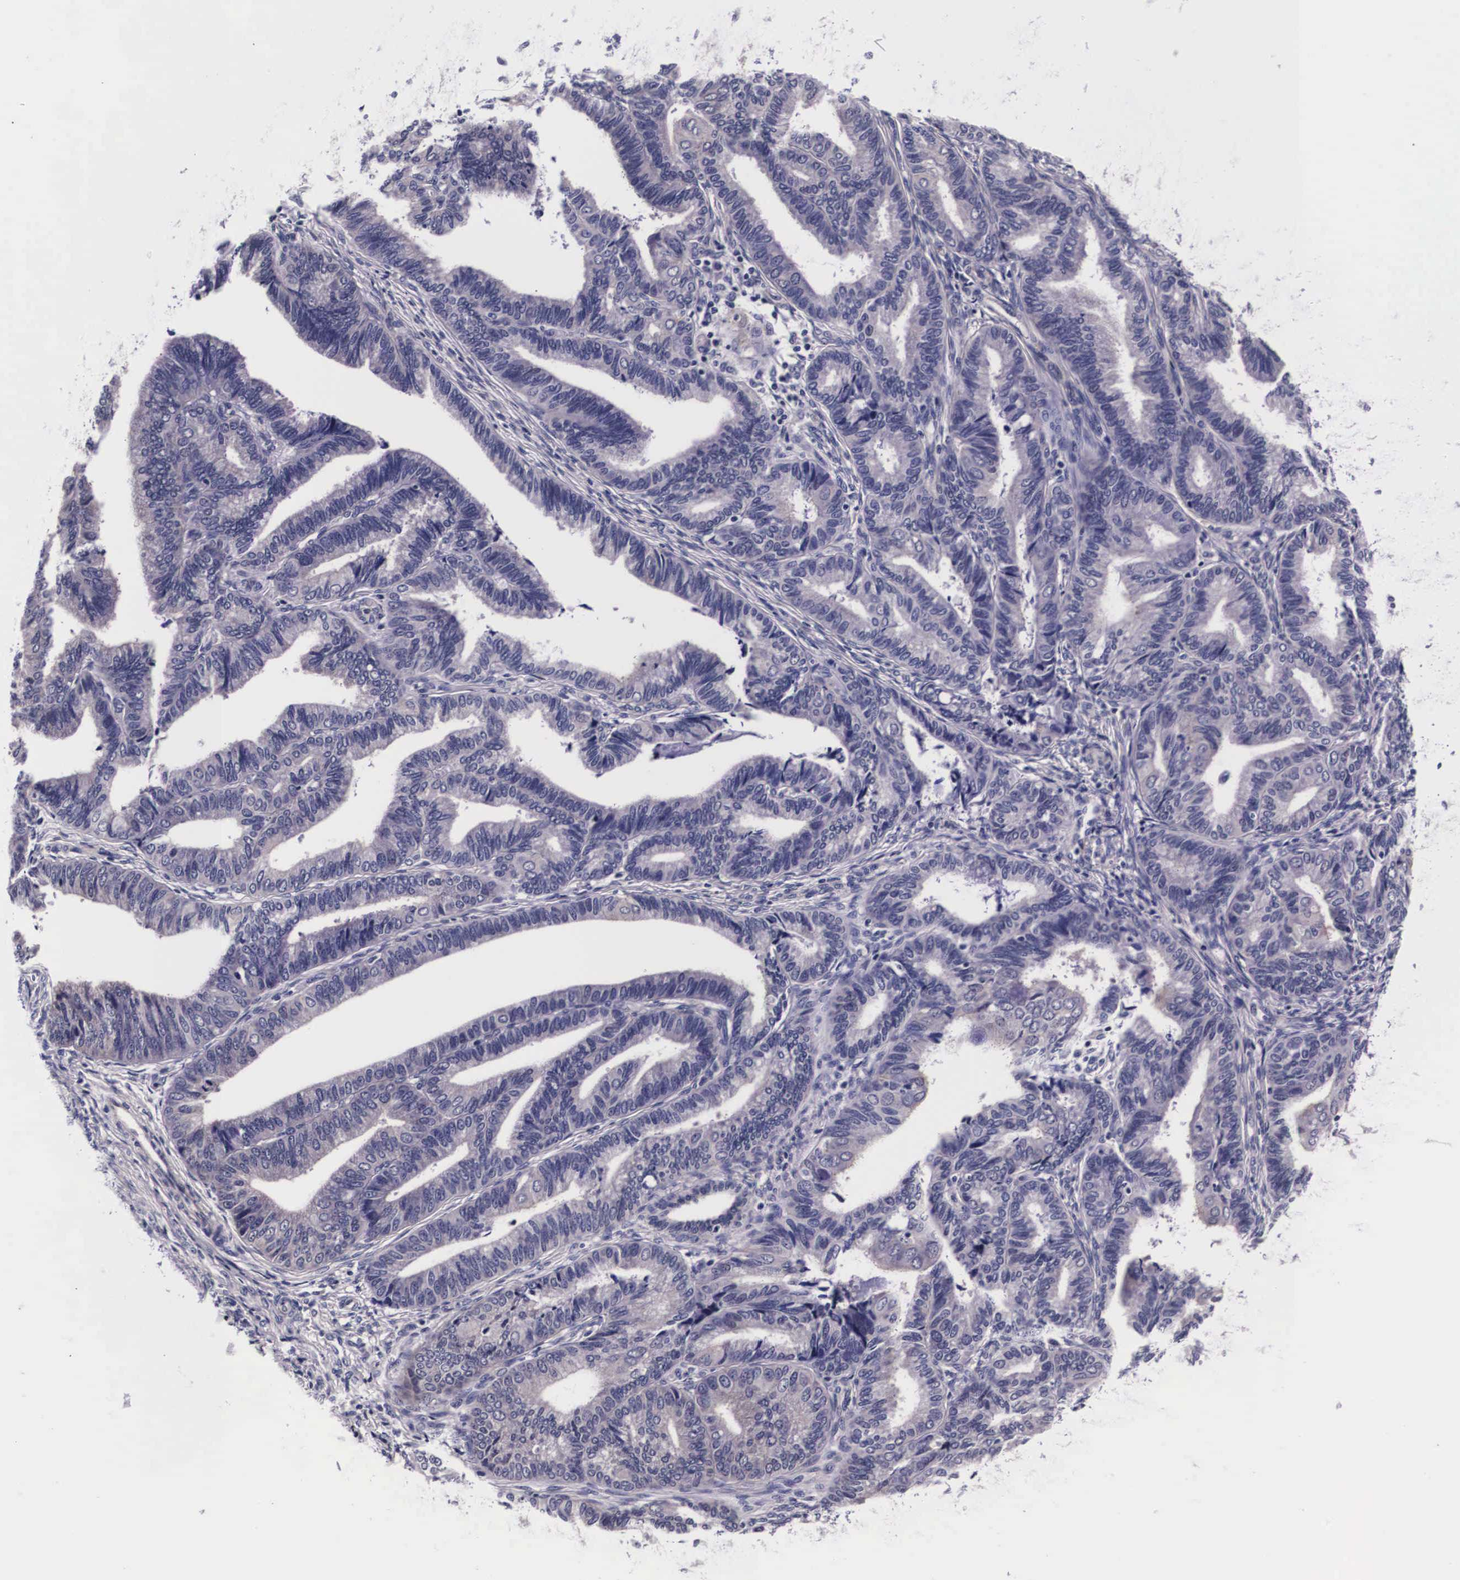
{"staining": {"intensity": "negative", "quantity": "none", "location": "none"}, "tissue": "endometrial cancer", "cell_type": "Tumor cells", "image_type": "cancer", "snomed": [{"axis": "morphology", "description": "Adenocarcinoma, NOS"}, {"axis": "topography", "description": "Endometrium"}], "caption": "The immunohistochemistry (IHC) micrograph has no significant positivity in tumor cells of endometrial cancer tissue.", "gene": "PHETA2", "patient": {"sex": "female", "age": 63}}